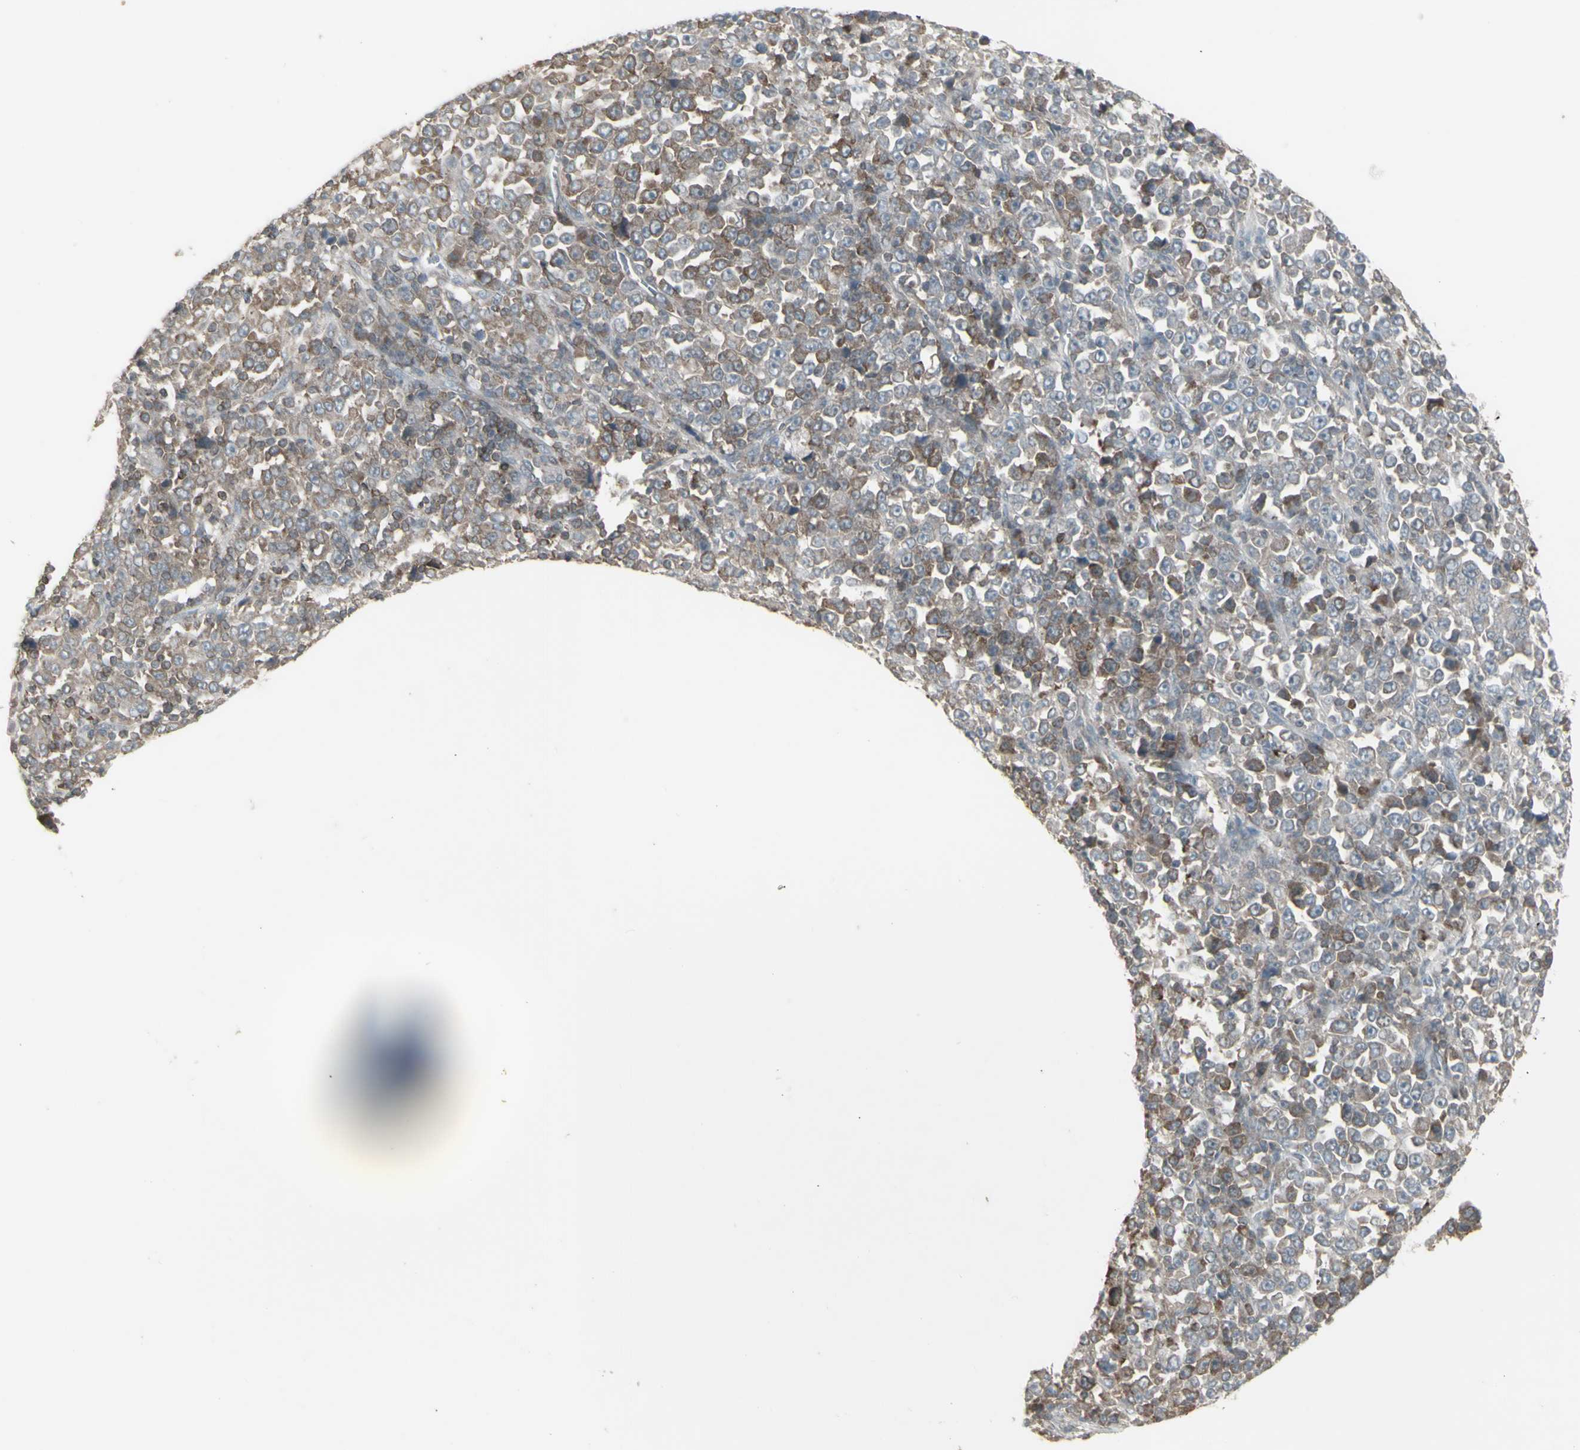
{"staining": {"intensity": "moderate", "quantity": "<25%", "location": "cytoplasmic/membranous"}, "tissue": "stomach cancer", "cell_type": "Tumor cells", "image_type": "cancer", "snomed": [{"axis": "morphology", "description": "Normal tissue, NOS"}, {"axis": "morphology", "description": "Adenocarcinoma, NOS"}, {"axis": "topography", "description": "Stomach, upper"}, {"axis": "topography", "description": "Stomach"}], "caption": "A low amount of moderate cytoplasmic/membranous positivity is present in about <25% of tumor cells in stomach cancer (adenocarcinoma) tissue.", "gene": "CSK", "patient": {"sex": "male", "age": 59}}